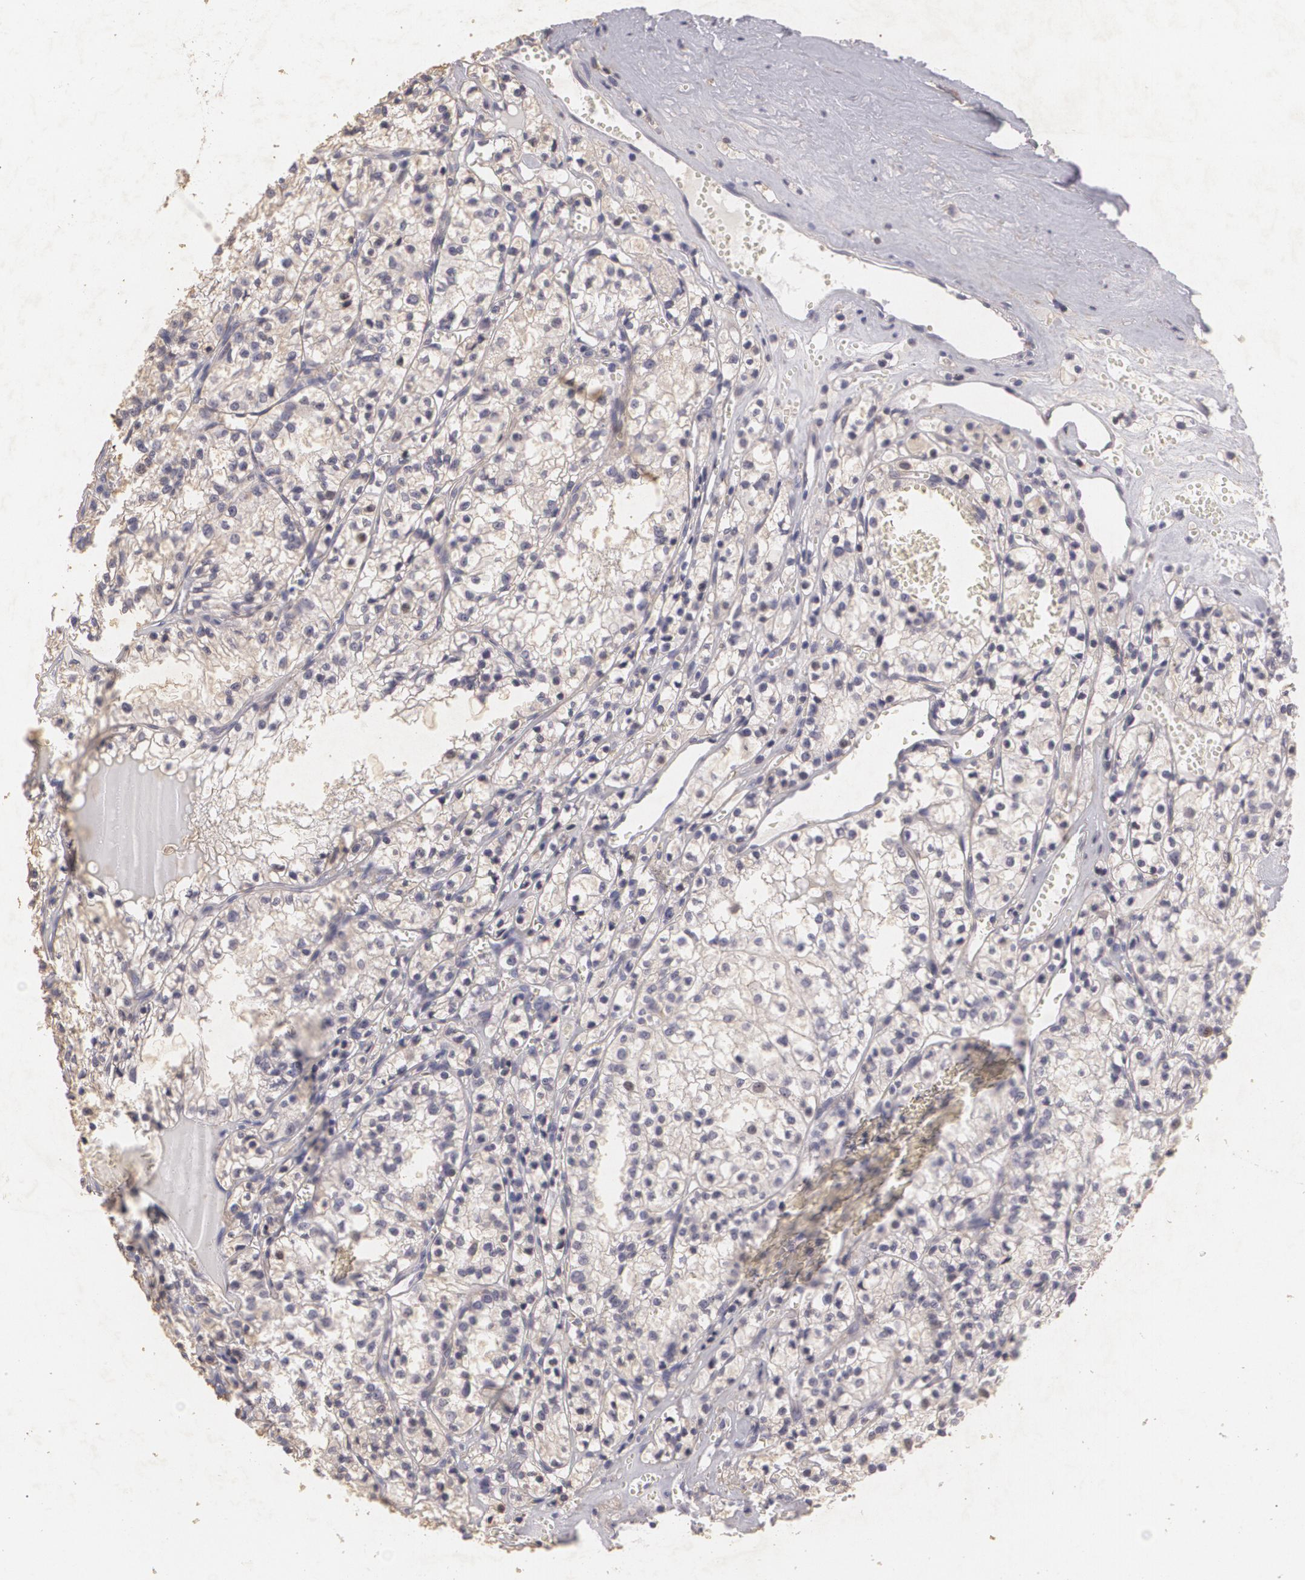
{"staining": {"intensity": "weak", "quantity": ">75%", "location": "cytoplasmic/membranous"}, "tissue": "renal cancer", "cell_type": "Tumor cells", "image_type": "cancer", "snomed": [{"axis": "morphology", "description": "Adenocarcinoma, NOS"}, {"axis": "topography", "description": "Kidney"}], "caption": "Adenocarcinoma (renal) stained with DAB IHC reveals low levels of weak cytoplasmic/membranous positivity in approximately >75% of tumor cells.", "gene": "KCNA4", "patient": {"sex": "male", "age": 61}}